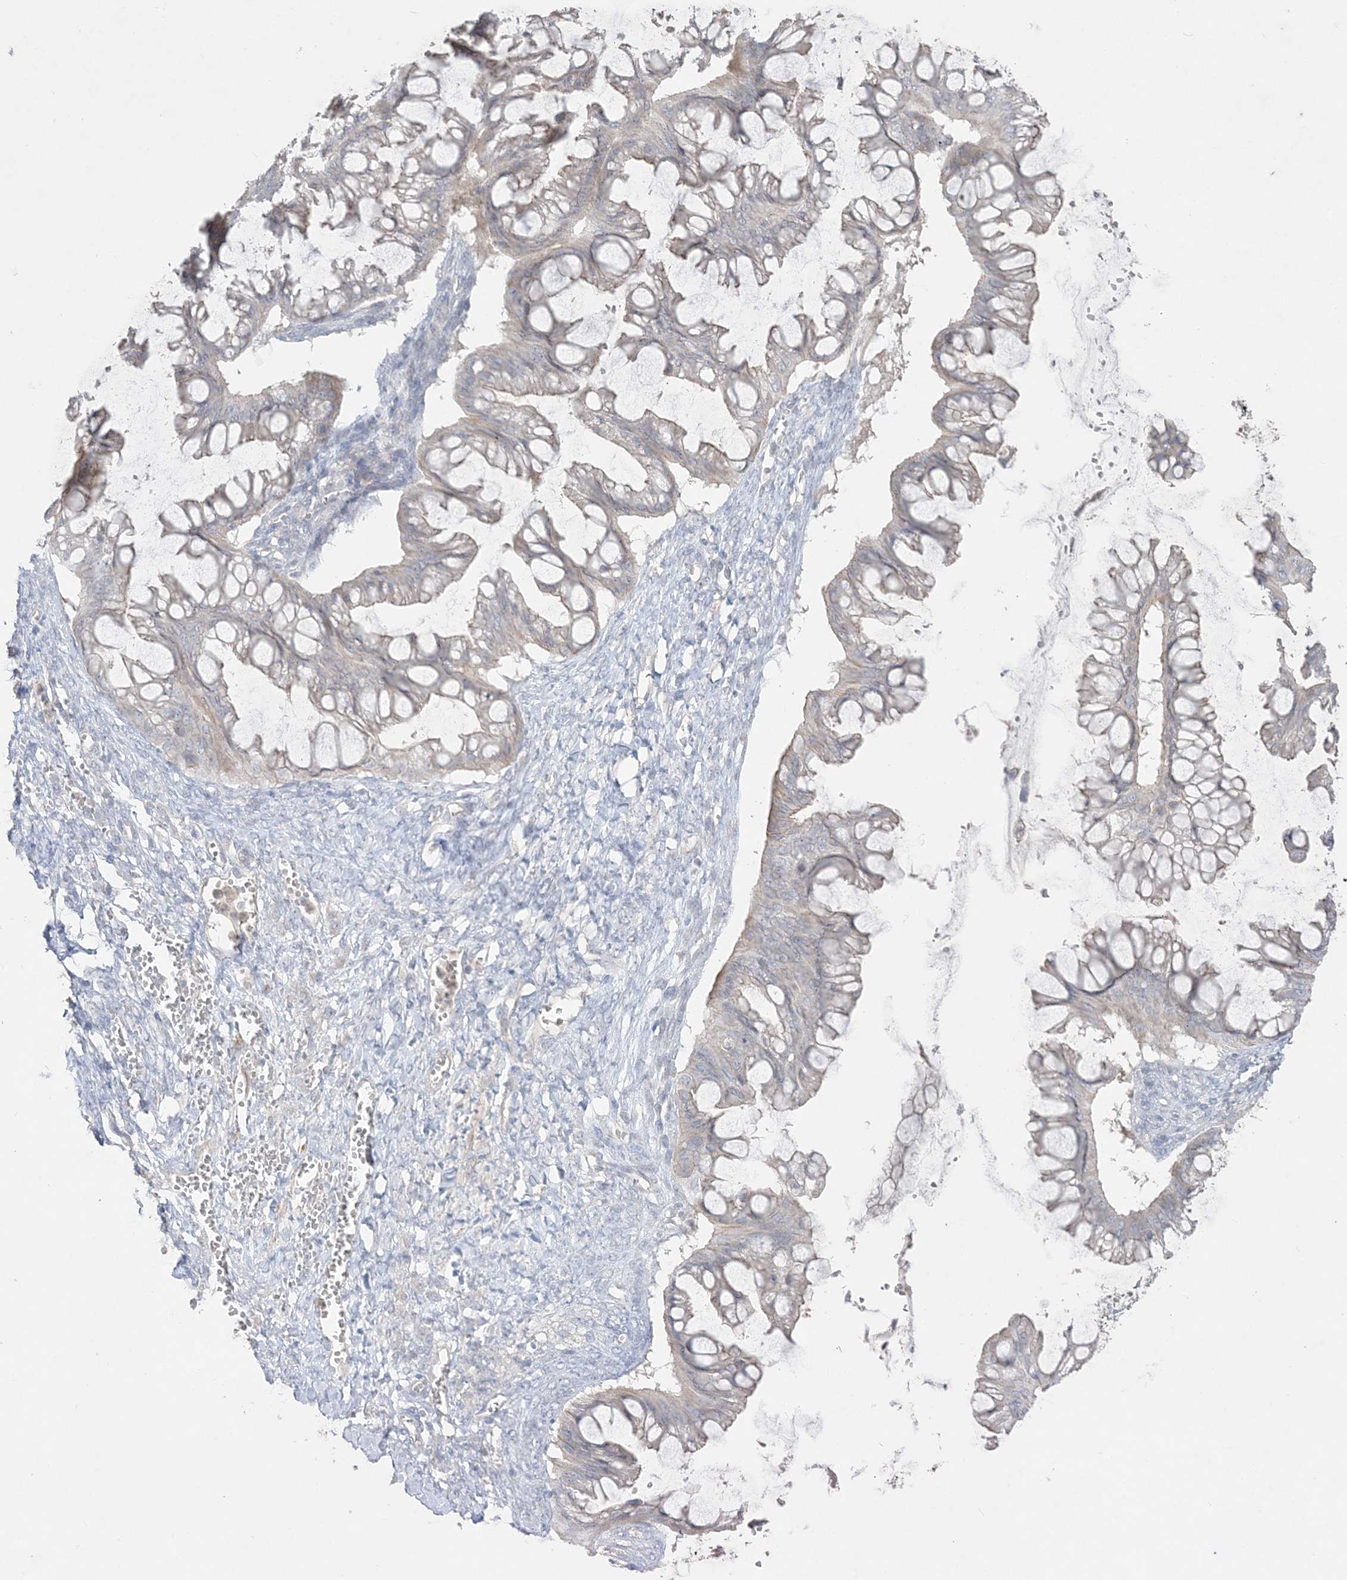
{"staining": {"intensity": "negative", "quantity": "none", "location": "none"}, "tissue": "ovarian cancer", "cell_type": "Tumor cells", "image_type": "cancer", "snomed": [{"axis": "morphology", "description": "Cystadenocarcinoma, mucinous, NOS"}, {"axis": "topography", "description": "Ovary"}], "caption": "The photomicrograph exhibits no staining of tumor cells in ovarian cancer.", "gene": "SH3BP4", "patient": {"sex": "female", "age": 73}}